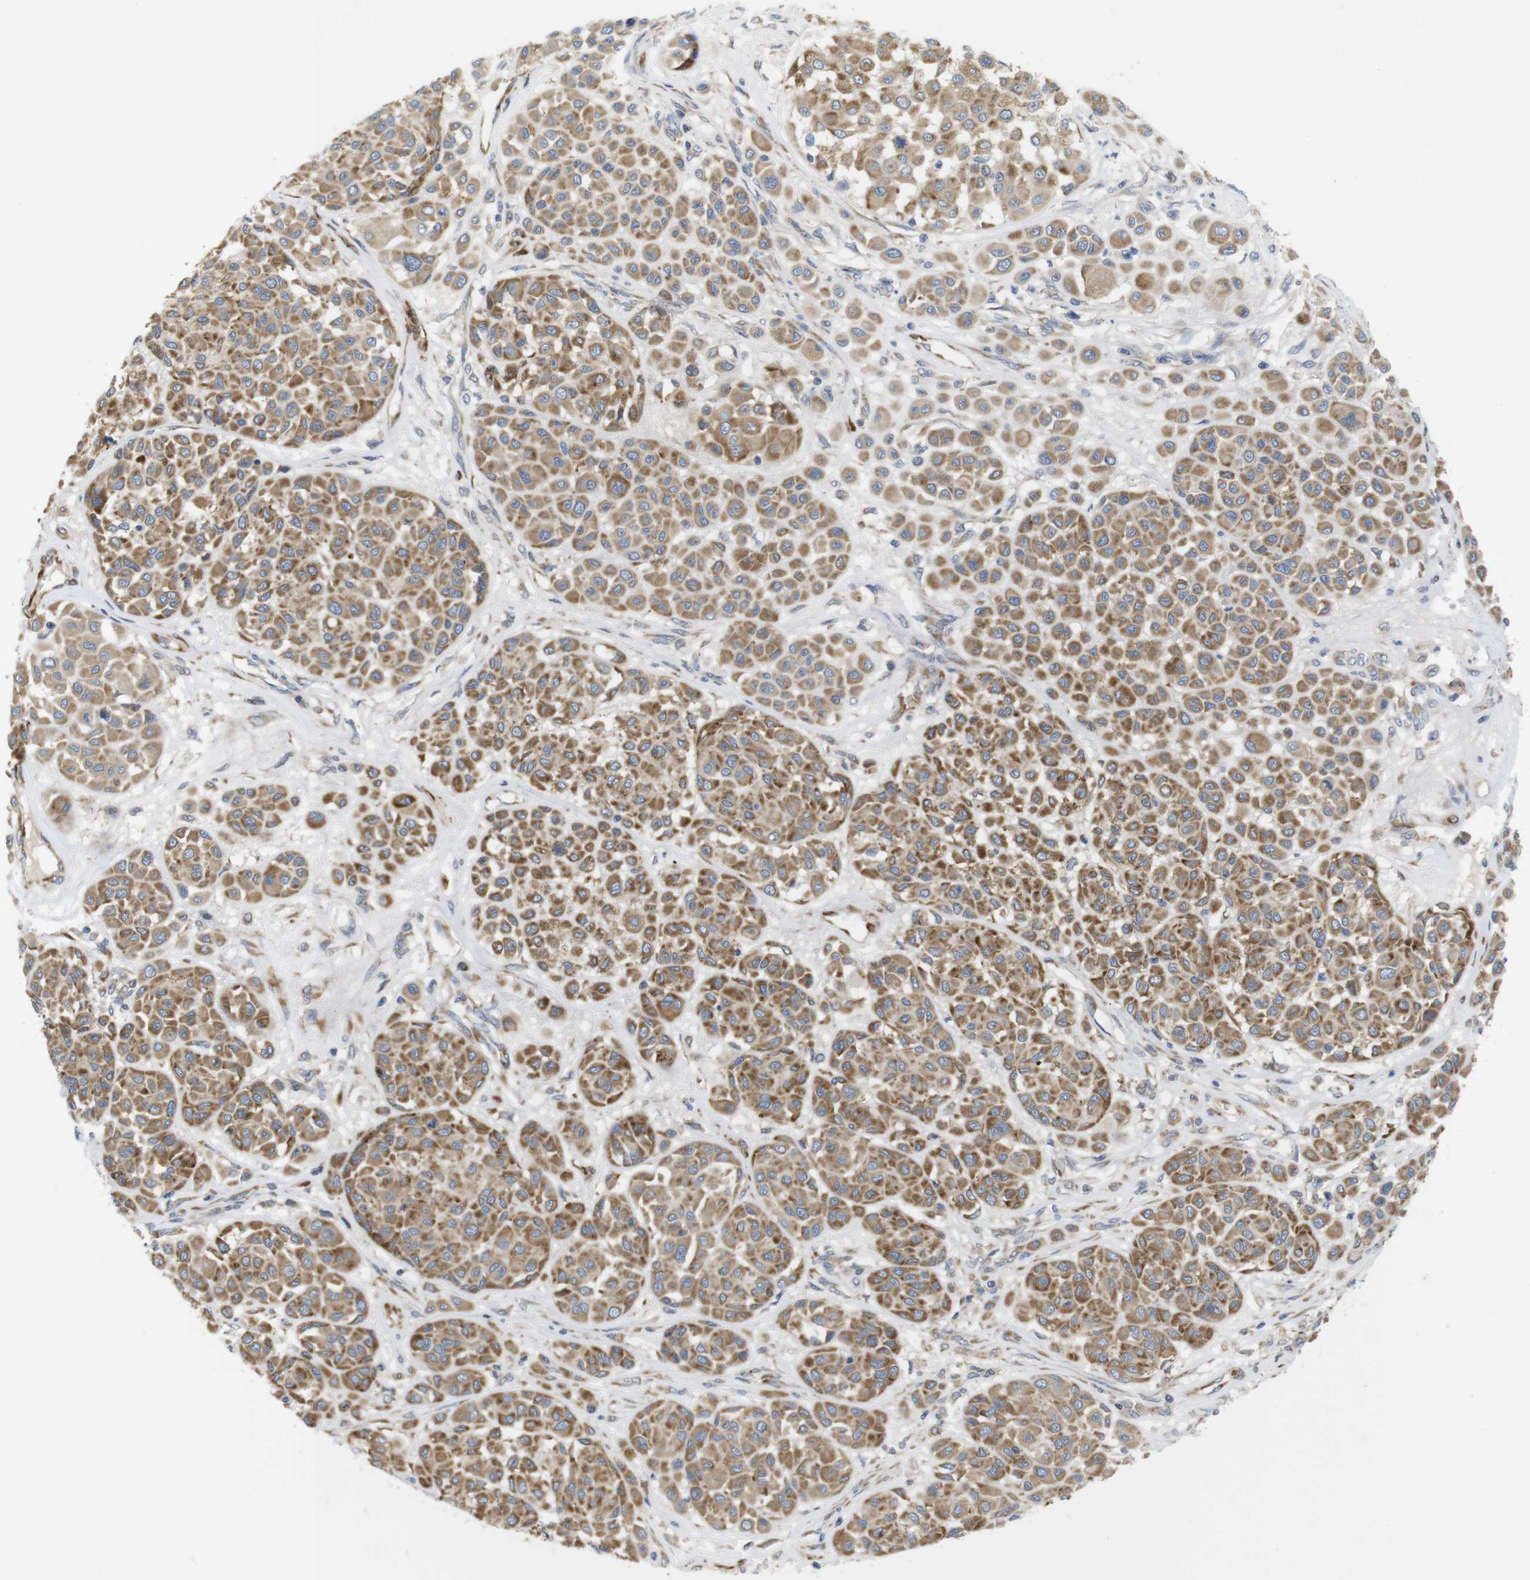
{"staining": {"intensity": "moderate", "quantity": ">75%", "location": "cytoplasmic/membranous"}, "tissue": "melanoma", "cell_type": "Tumor cells", "image_type": "cancer", "snomed": [{"axis": "morphology", "description": "Malignant melanoma, Metastatic site"}, {"axis": "topography", "description": "Soft tissue"}], "caption": "A brown stain labels moderate cytoplasmic/membranous positivity of a protein in melanoma tumor cells.", "gene": "PCNX2", "patient": {"sex": "male", "age": 41}}